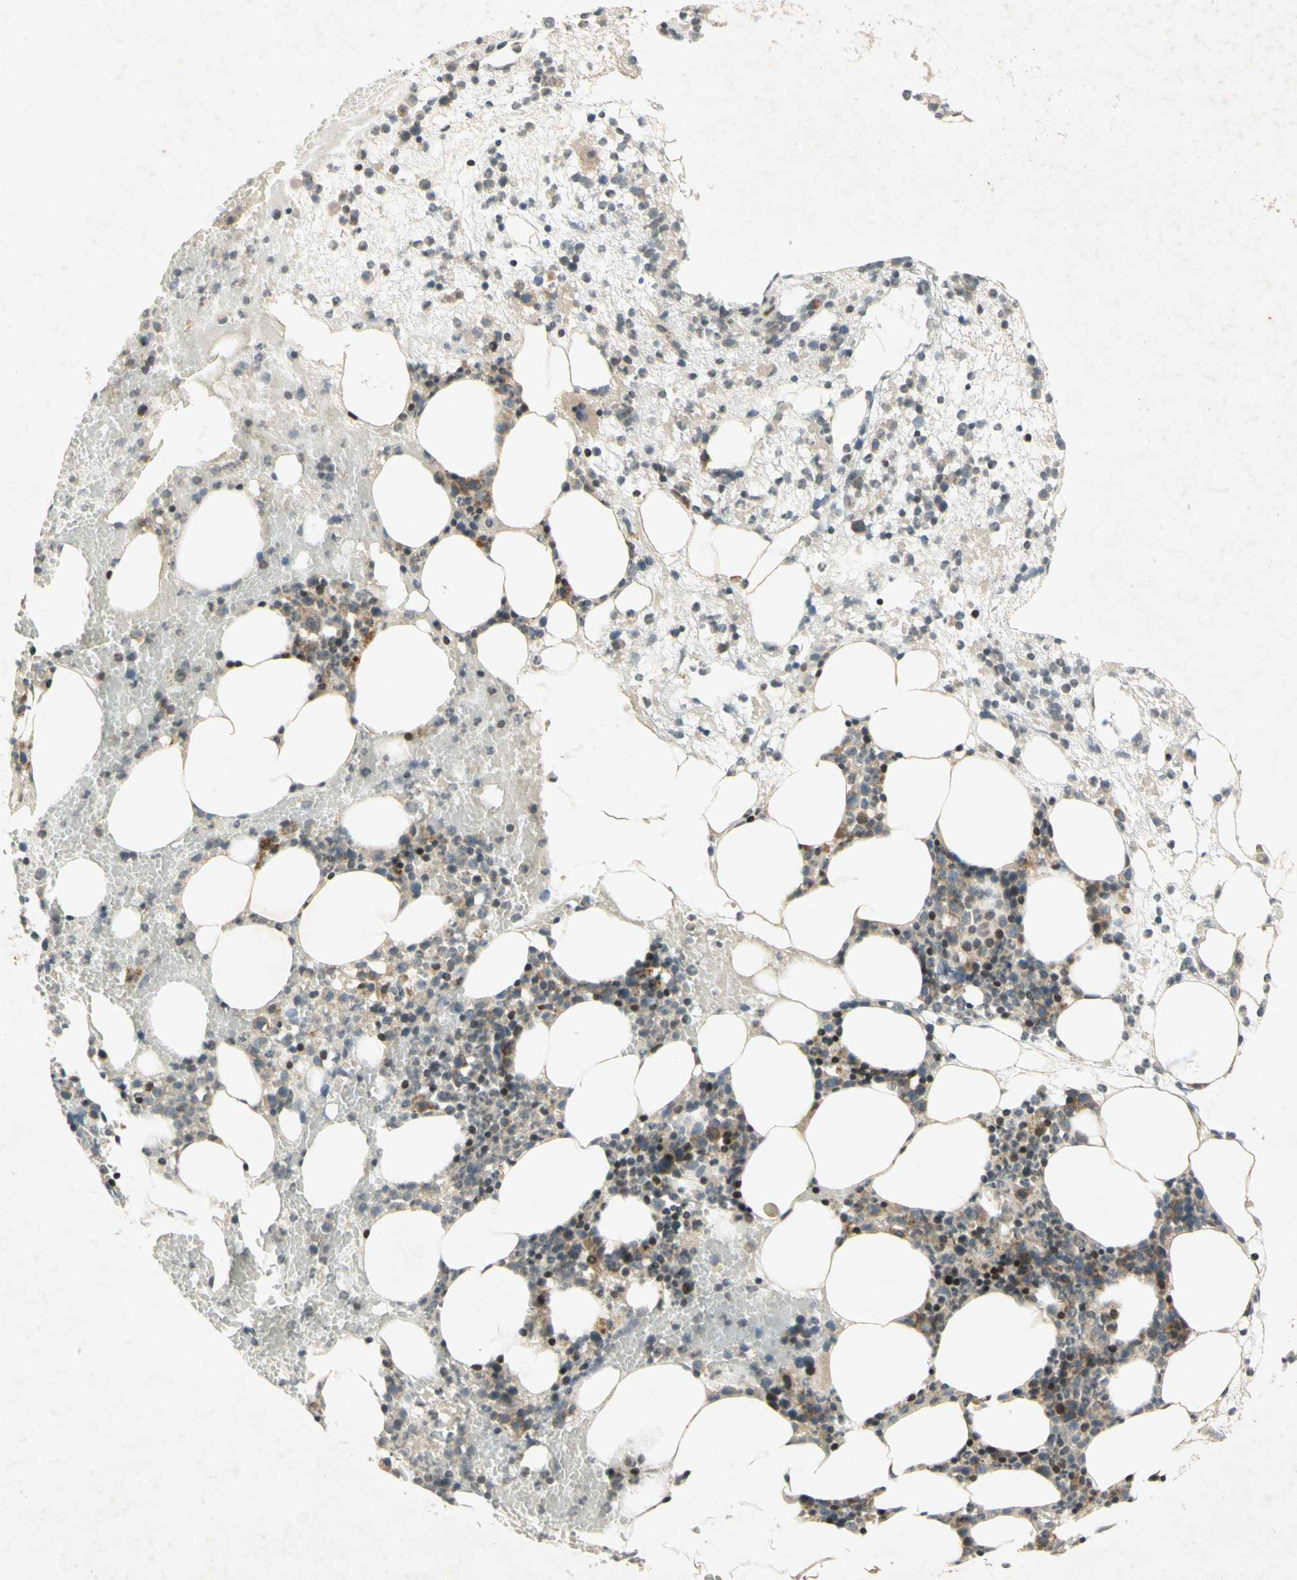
{"staining": {"intensity": "moderate", "quantity": "25%-75%", "location": "cytoplasmic/membranous,nuclear"}, "tissue": "bone marrow", "cell_type": "Hematopoietic cells", "image_type": "normal", "snomed": [{"axis": "morphology", "description": "Normal tissue, NOS"}, {"axis": "morphology", "description": "Inflammation, NOS"}, {"axis": "topography", "description": "Bone marrow"}], "caption": "Brown immunohistochemical staining in benign bone marrow exhibits moderate cytoplasmic/membranous,nuclear staining in about 25%-75% of hematopoietic cells.", "gene": "ETF1", "patient": {"sex": "female", "age": 79}}